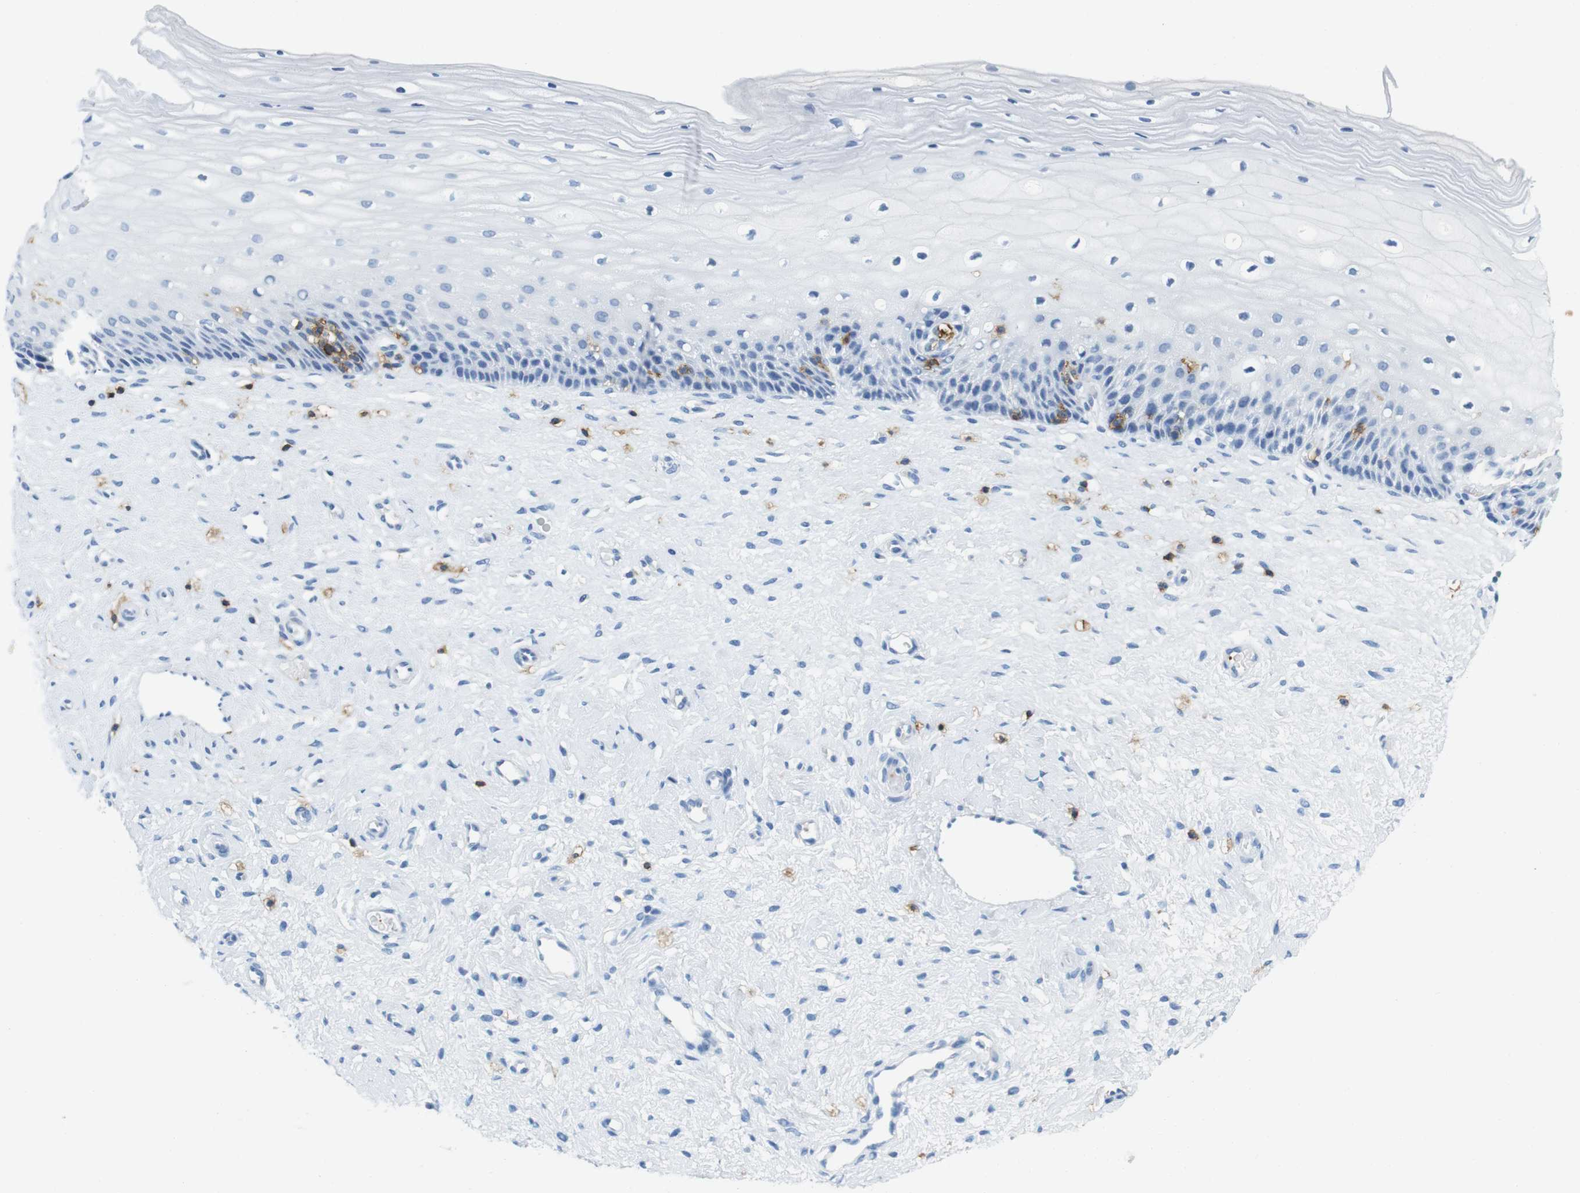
{"staining": {"intensity": "negative", "quantity": "none", "location": "none"}, "tissue": "cervix", "cell_type": "Squamous epithelial cells", "image_type": "normal", "snomed": [{"axis": "morphology", "description": "Normal tissue, NOS"}, {"axis": "topography", "description": "Cervix"}], "caption": "This micrograph is of normal cervix stained with IHC to label a protein in brown with the nuclei are counter-stained blue. There is no expression in squamous epithelial cells. (DAB (3,3'-diaminobenzidine) immunohistochemistry with hematoxylin counter stain).", "gene": "LAT", "patient": {"sex": "female", "age": 39}}